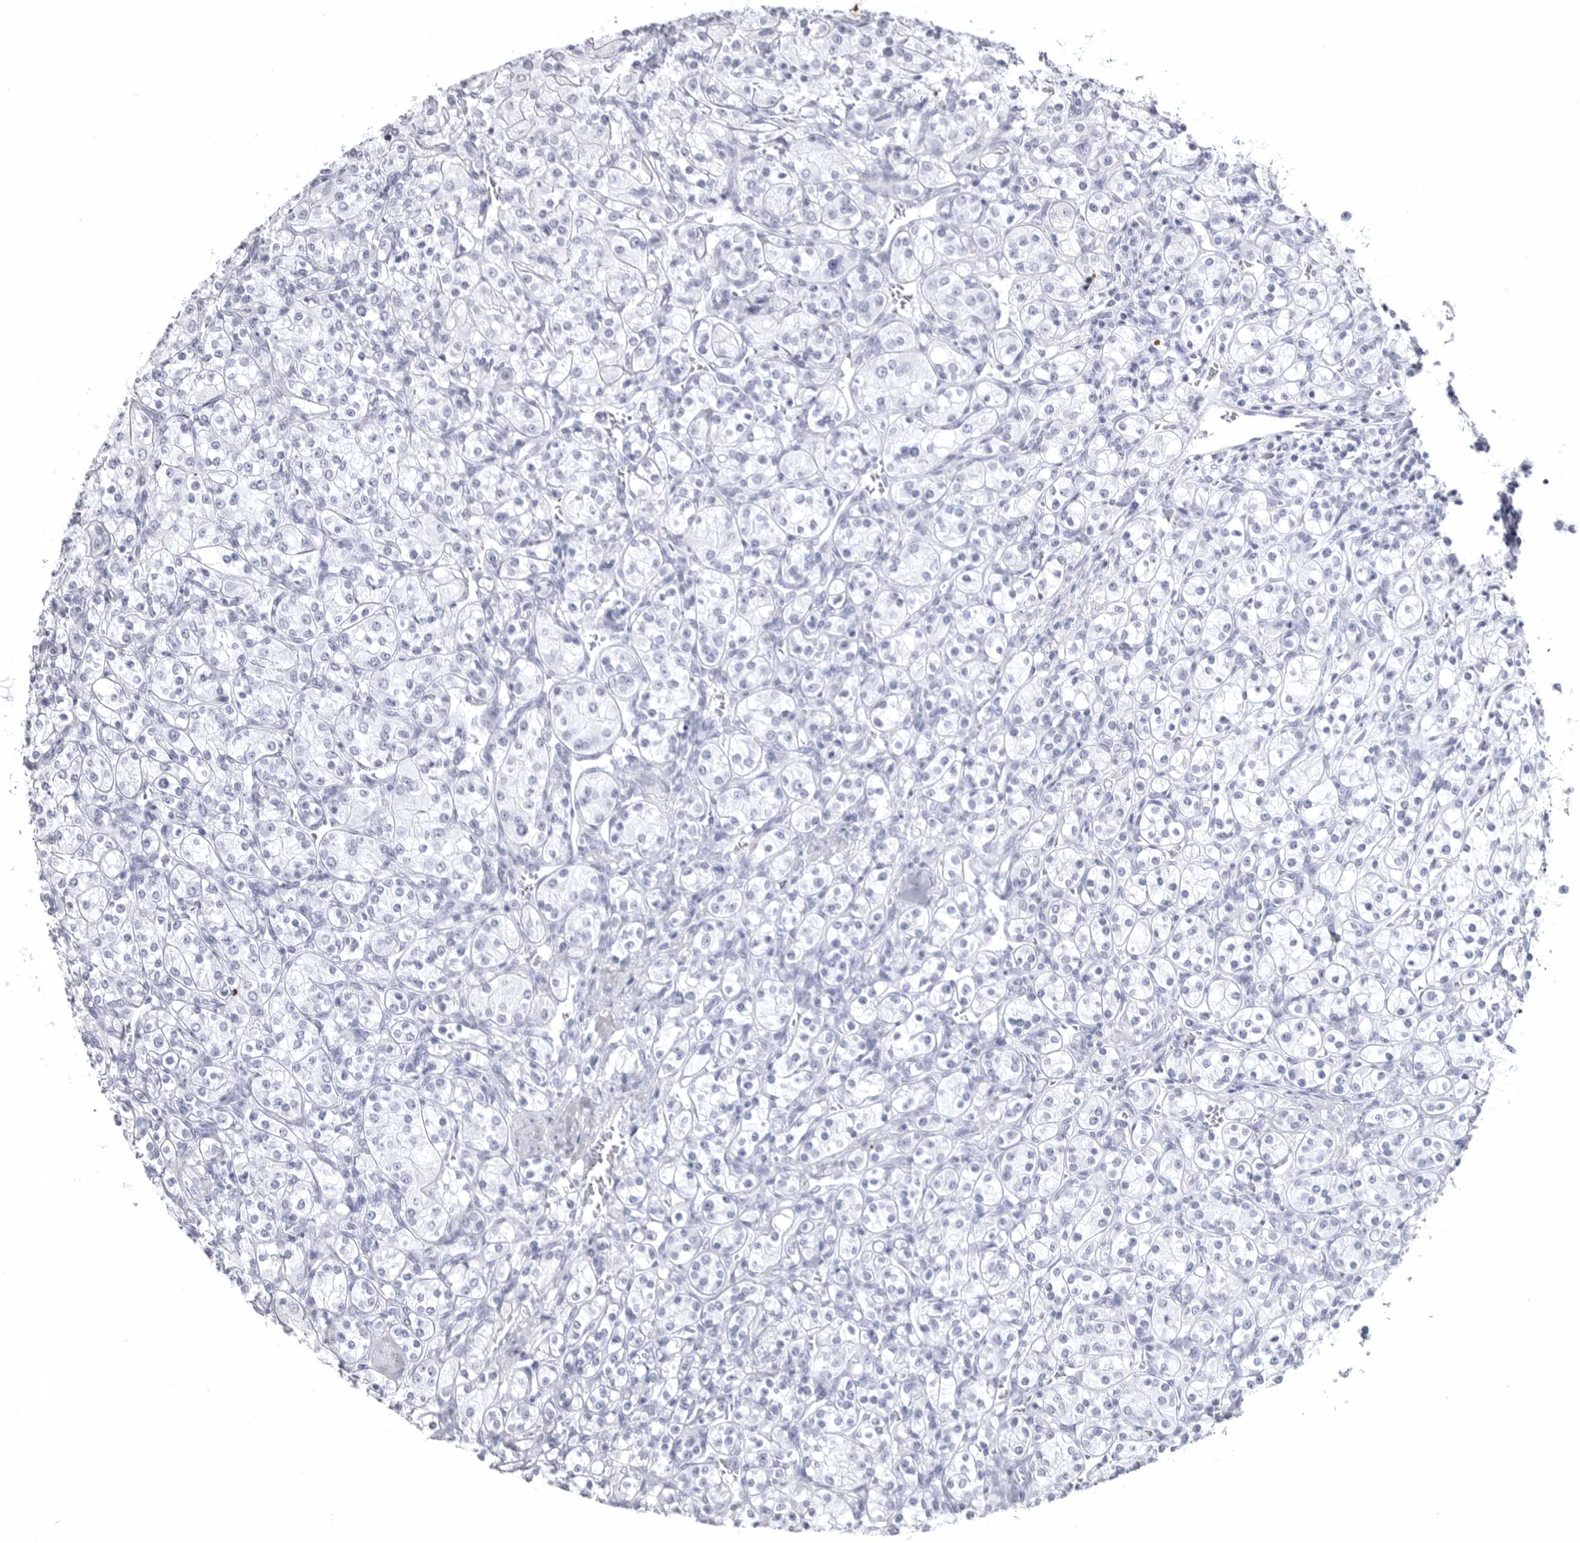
{"staining": {"intensity": "negative", "quantity": "none", "location": "none"}, "tissue": "renal cancer", "cell_type": "Tumor cells", "image_type": "cancer", "snomed": [{"axis": "morphology", "description": "Adenocarcinoma, NOS"}, {"axis": "topography", "description": "Kidney"}], "caption": "High power microscopy micrograph of an immunohistochemistry micrograph of renal cancer (adenocarcinoma), revealing no significant staining in tumor cells.", "gene": "COL26A1", "patient": {"sex": "male", "age": 77}}